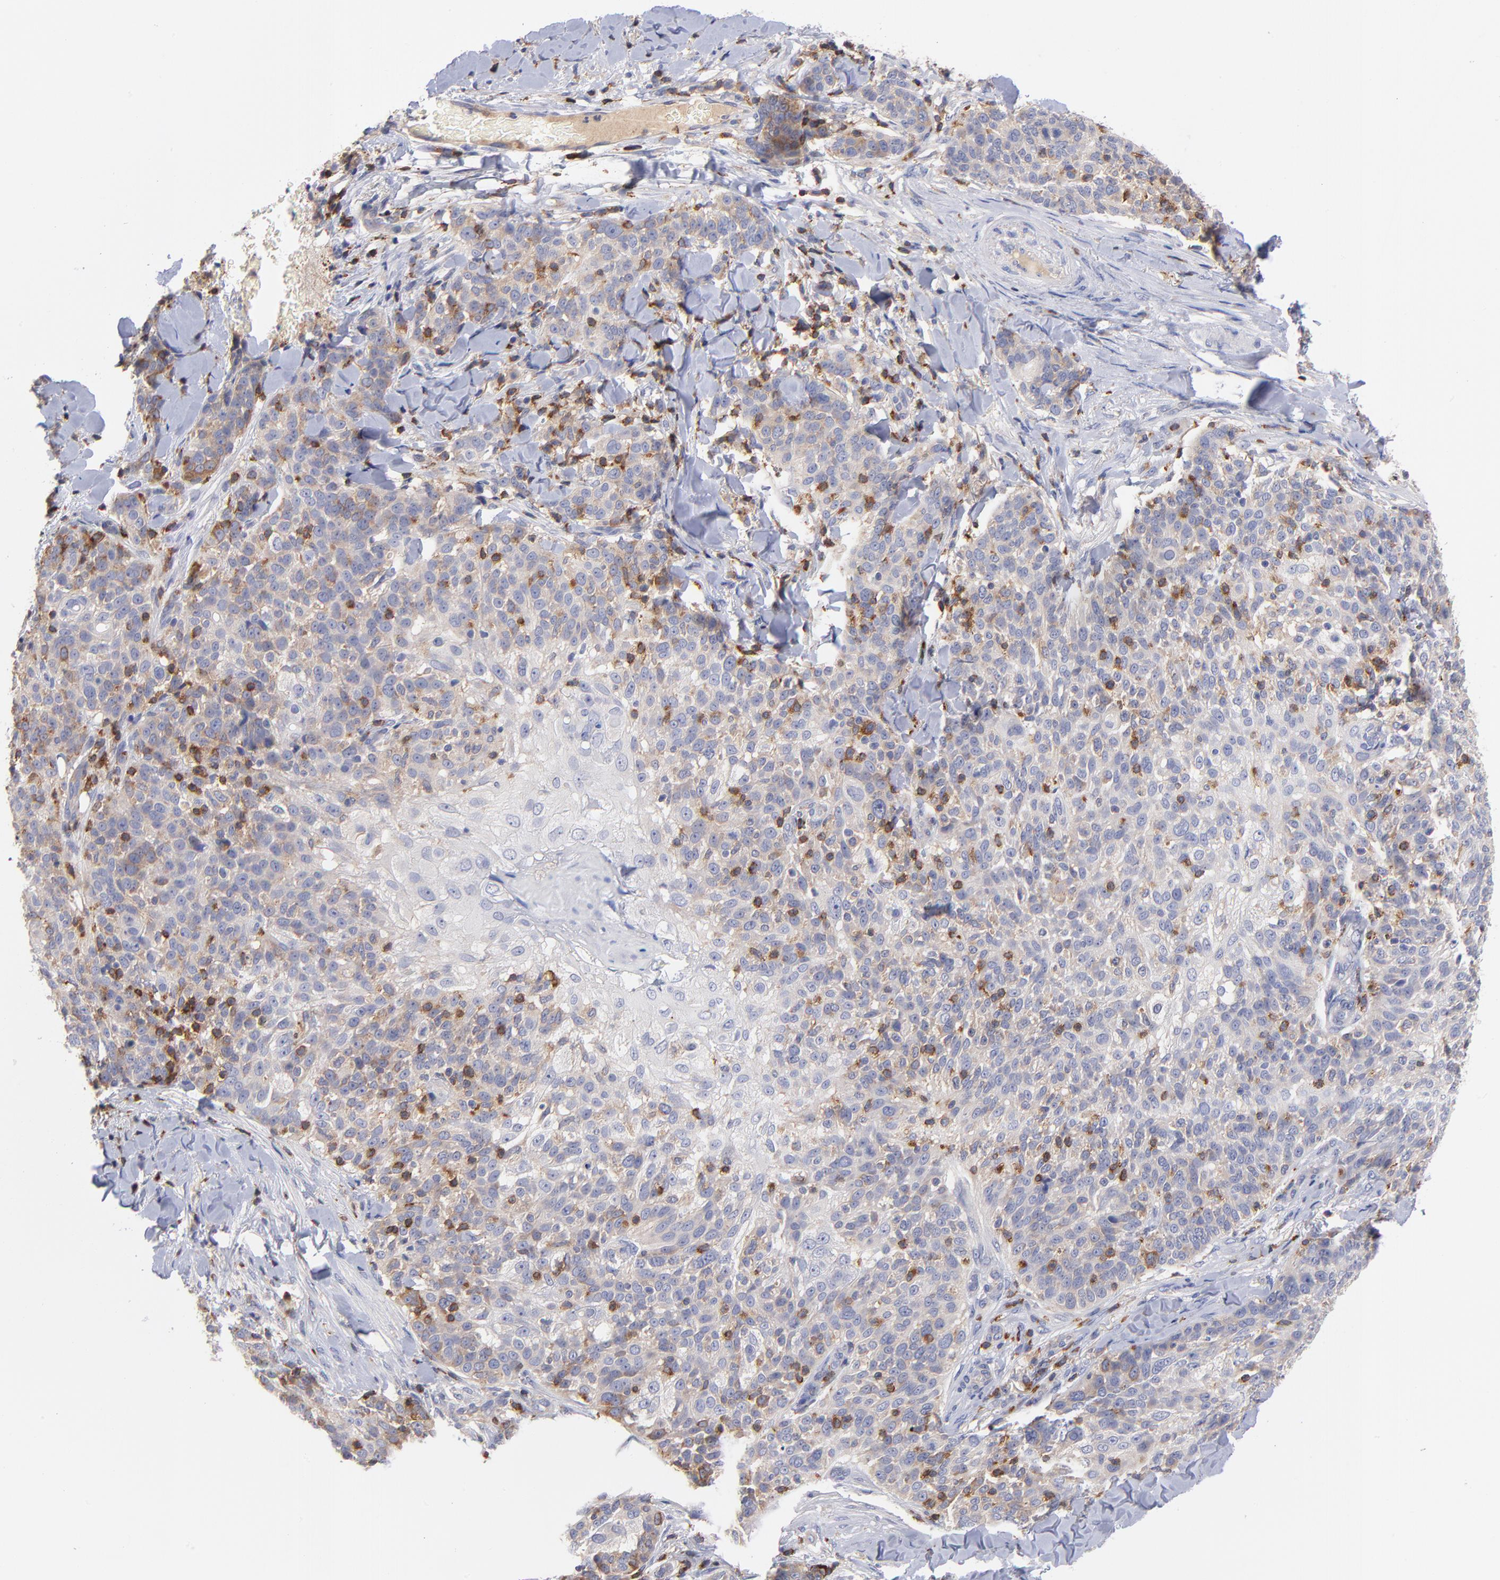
{"staining": {"intensity": "weak", "quantity": ">75%", "location": "cytoplasmic/membranous"}, "tissue": "skin cancer", "cell_type": "Tumor cells", "image_type": "cancer", "snomed": [{"axis": "morphology", "description": "Normal tissue, NOS"}, {"axis": "morphology", "description": "Squamous cell carcinoma, NOS"}, {"axis": "topography", "description": "Skin"}], "caption": "Skin cancer was stained to show a protein in brown. There is low levels of weak cytoplasmic/membranous positivity in about >75% of tumor cells.", "gene": "KREMEN2", "patient": {"sex": "female", "age": 83}}